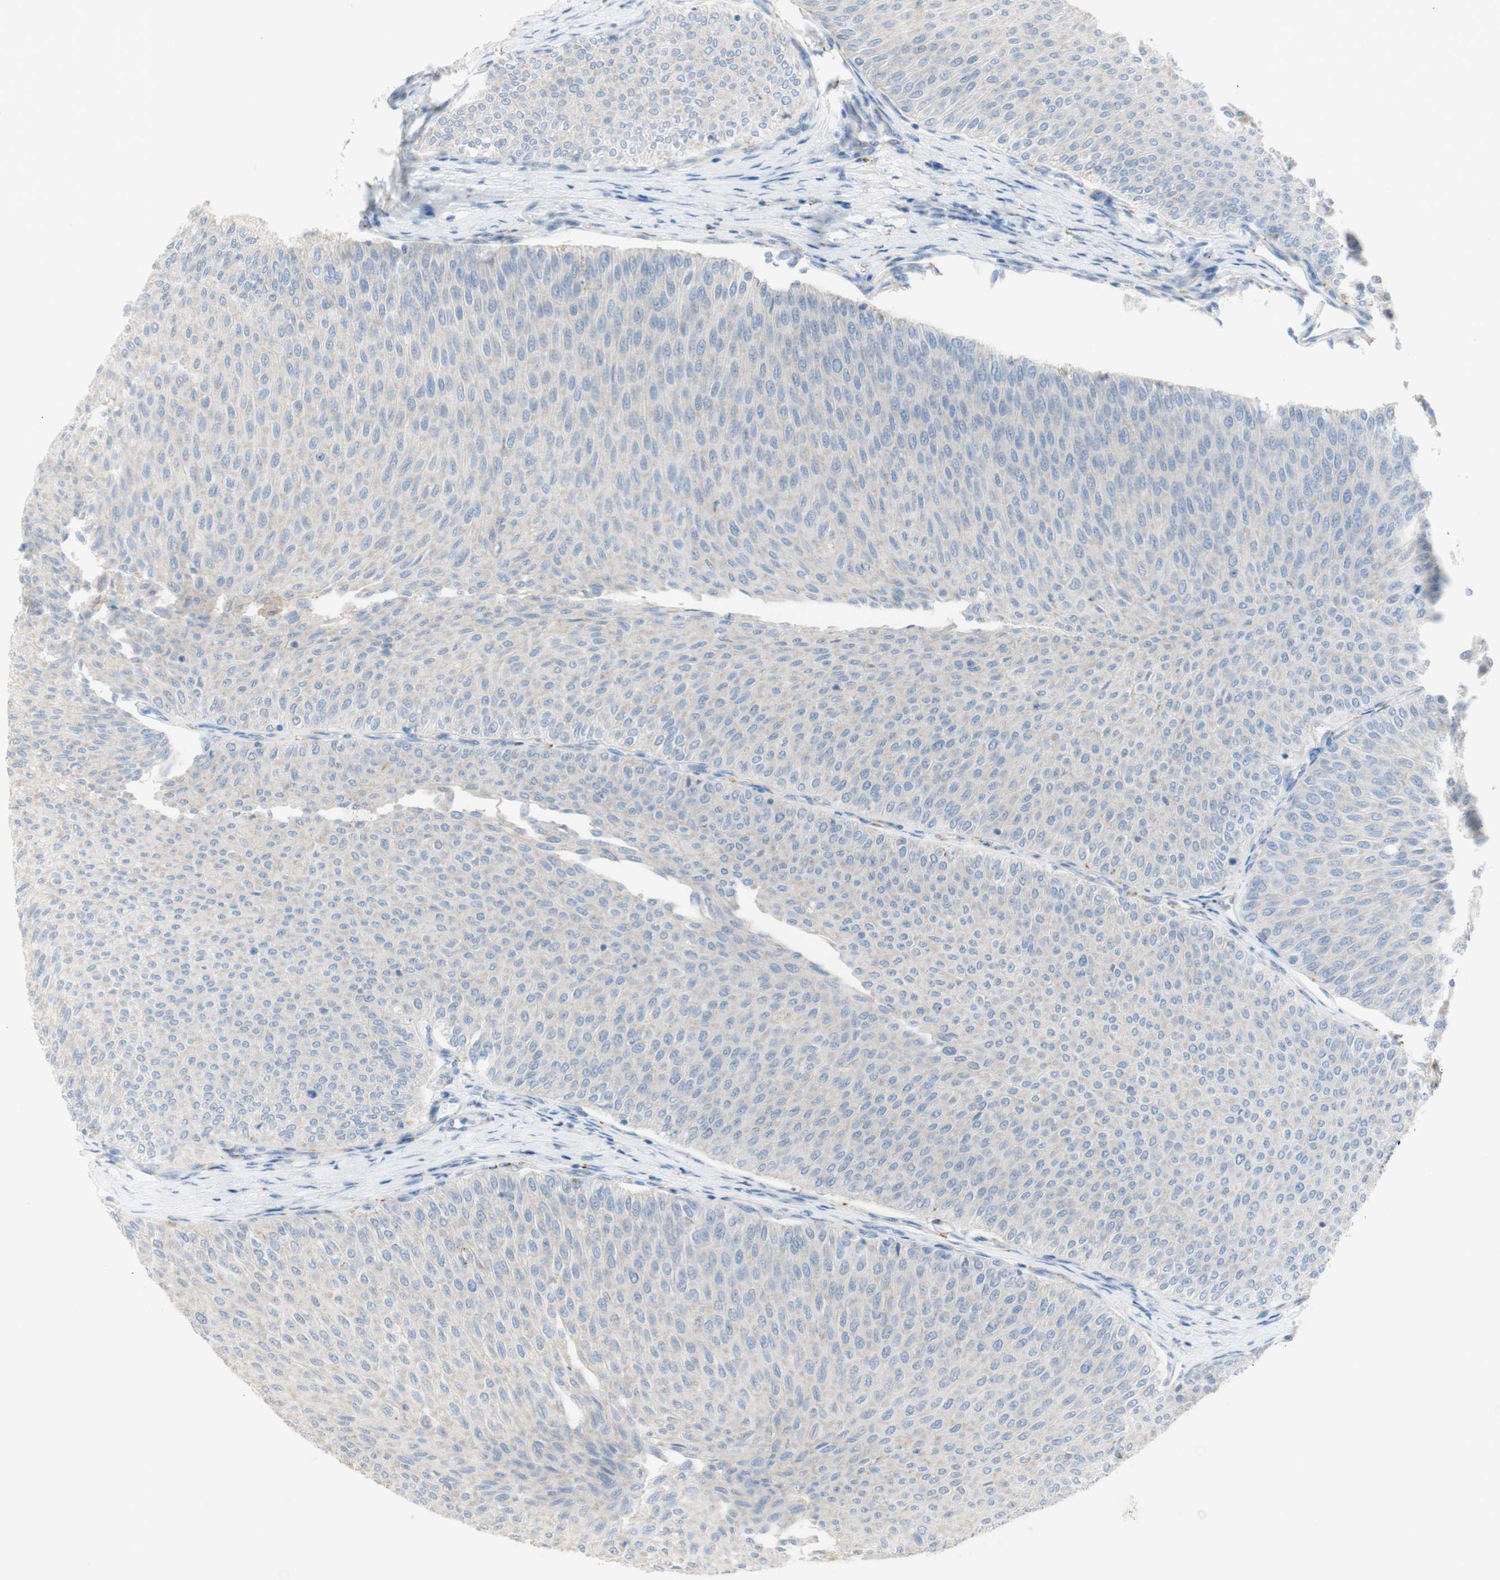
{"staining": {"intensity": "negative", "quantity": "none", "location": "none"}, "tissue": "urothelial cancer", "cell_type": "Tumor cells", "image_type": "cancer", "snomed": [{"axis": "morphology", "description": "Urothelial carcinoma, Low grade"}, {"axis": "topography", "description": "Urinary bladder"}], "caption": "The histopathology image exhibits no staining of tumor cells in urothelial cancer.", "gene": "ART3", "patient": {"sex": "male", "age": 78}}